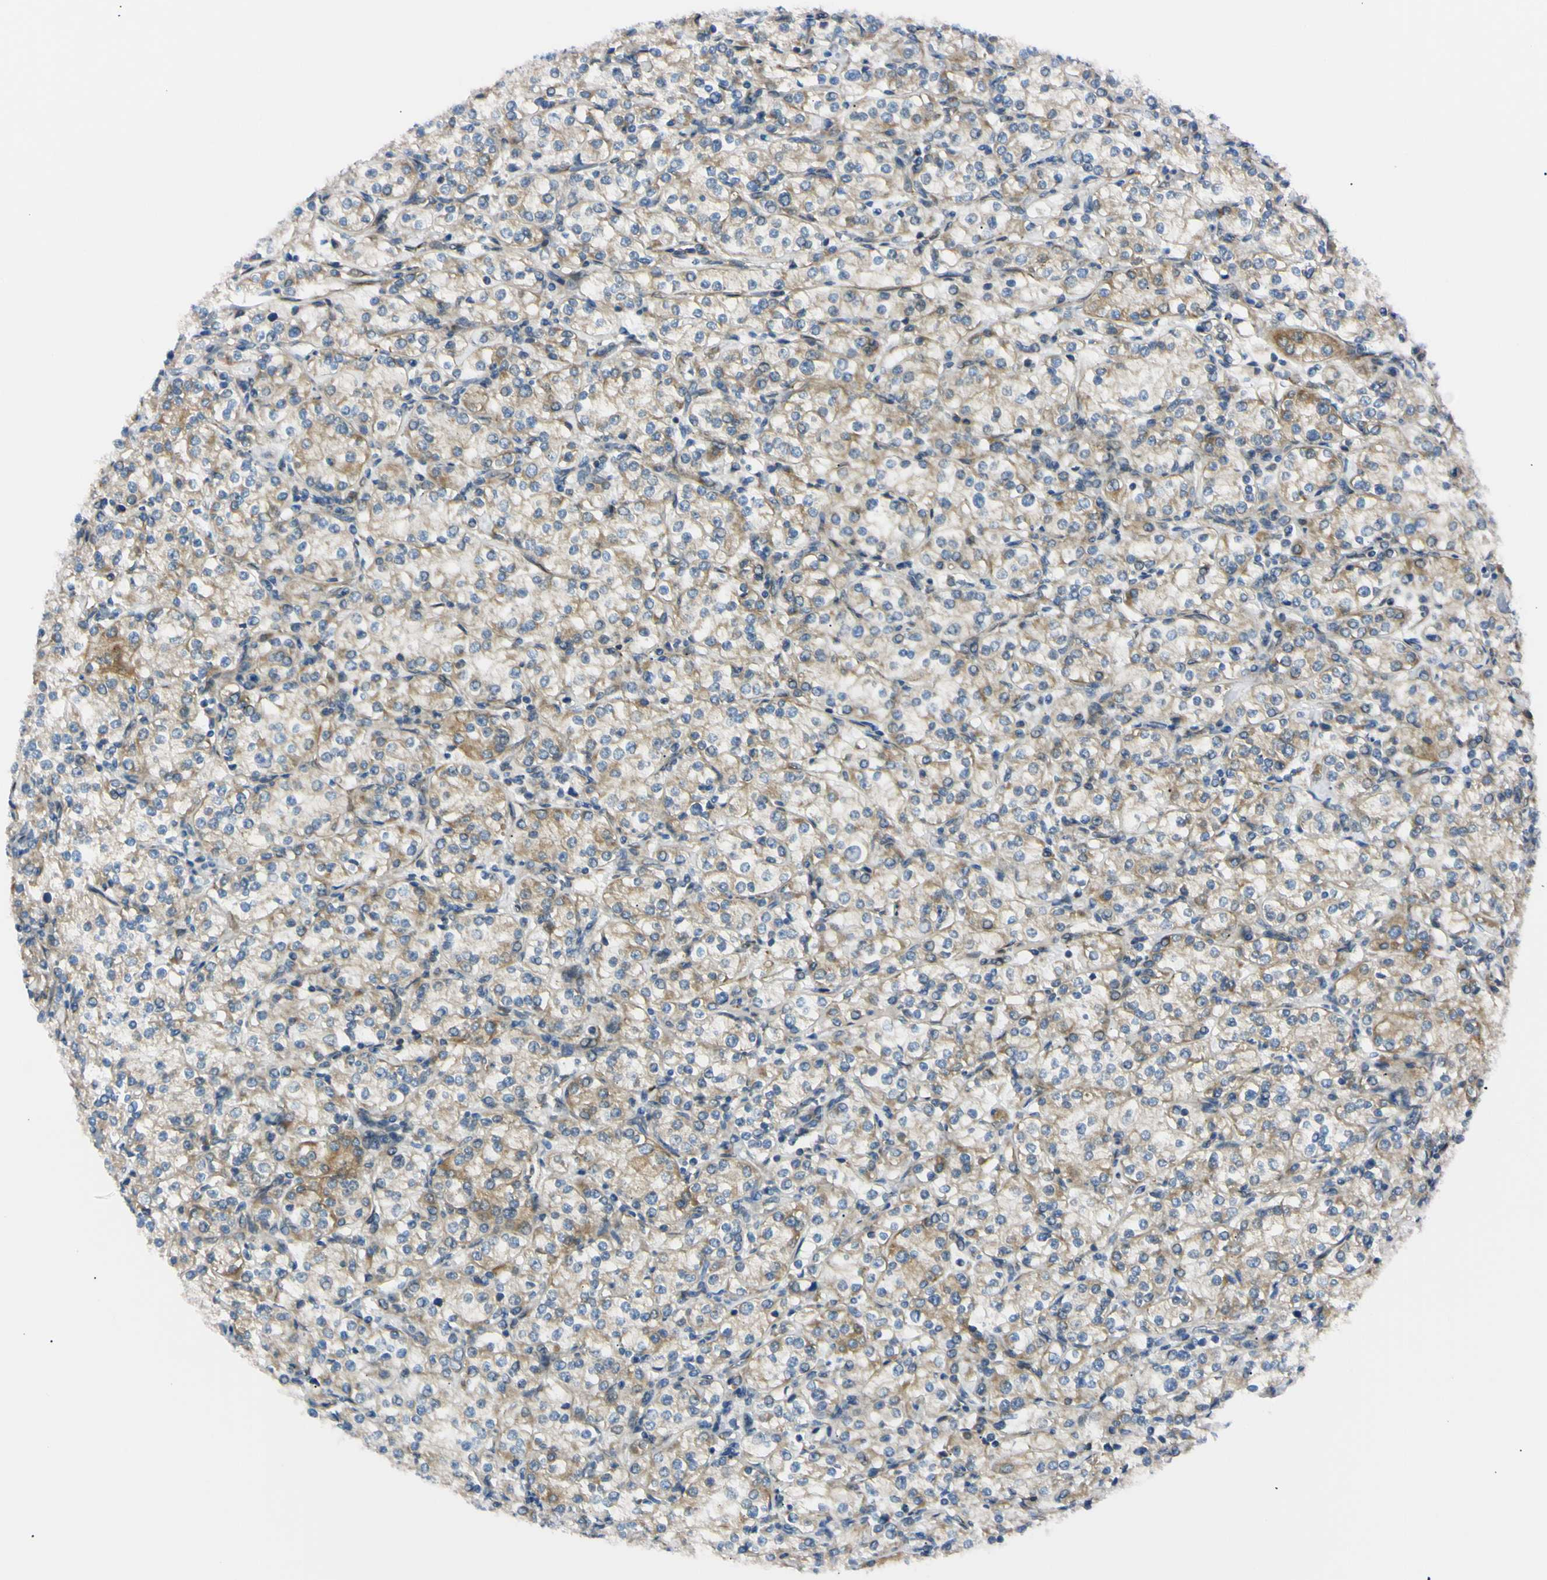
{"staining": {"intensity": "weak", "quantity": ">75%", "location": "cytoplasmic/membranous"}, "tissue": "renal cancer", "cell_type": "Tumor cells", "image_type": "cancer", "snomed": [{"axis": "morphology", "description": "Adenocarcinoma, NOS"}, {"axis": "topography", "description": "Kidney"}], "caption": "Weak cytoplasmic/membranous expression is appreciated in about >75% of tumor cells in renal adenocarcinoma.", "gene": "IER3IP1", "patient": {"sex": "male", "age": 77}}